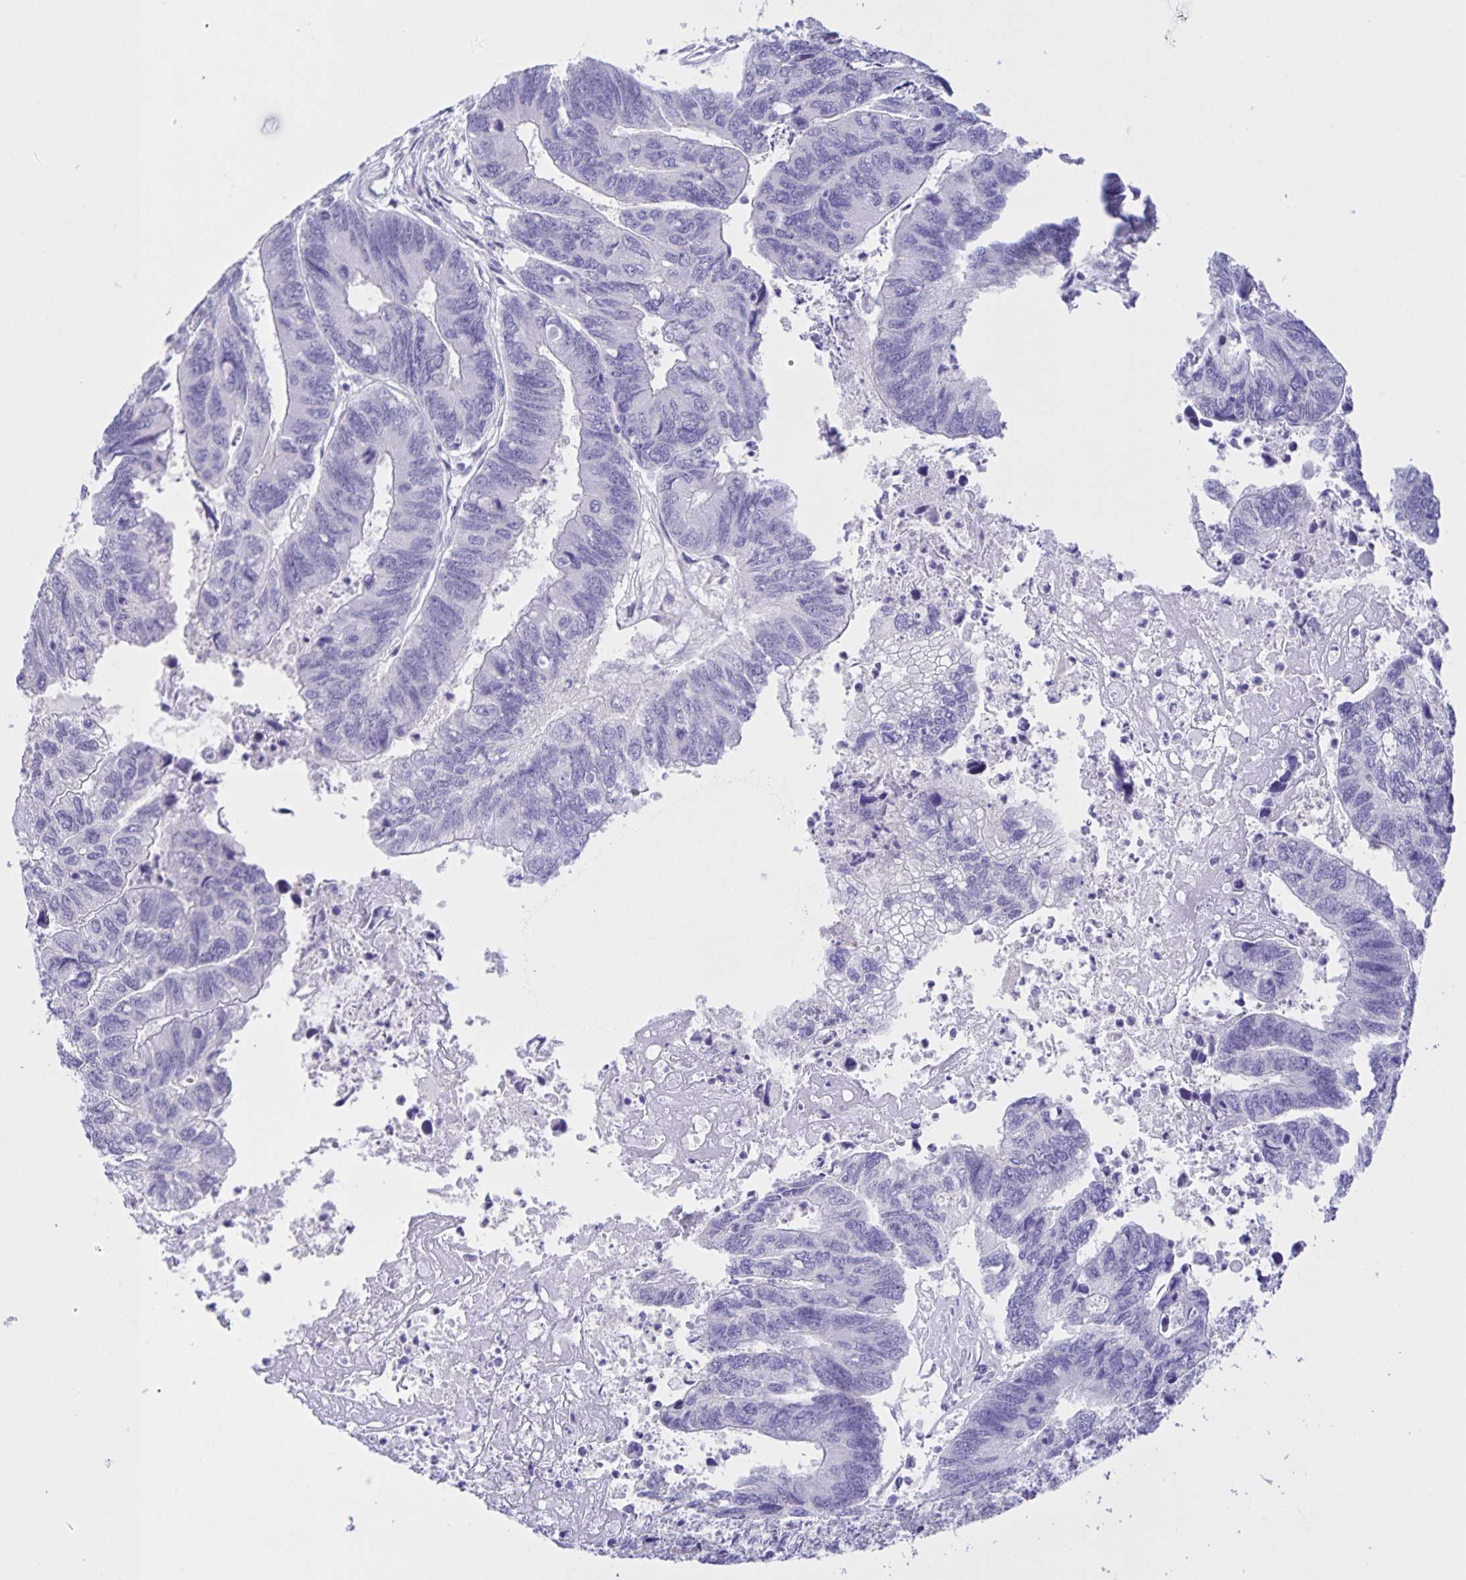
{"staining": {"intensity": "negative", "quantity": "none", "location": "none"}, "tissue": "colorectal cancer", "cell_type": "Tumor cells", "image_type": "cancer", "snomed": [{"axis": "morphology", "description": "Adenocarcinoma, NOS"}, {"axis": "topography", "description": "Colon"}], "caption": "IHC of colorectal cancer (adenocarcinoma) reveals no positivity in tumor cells.", "gene": "DMGDH", "patient": {"sex": "female", "age": 67}}